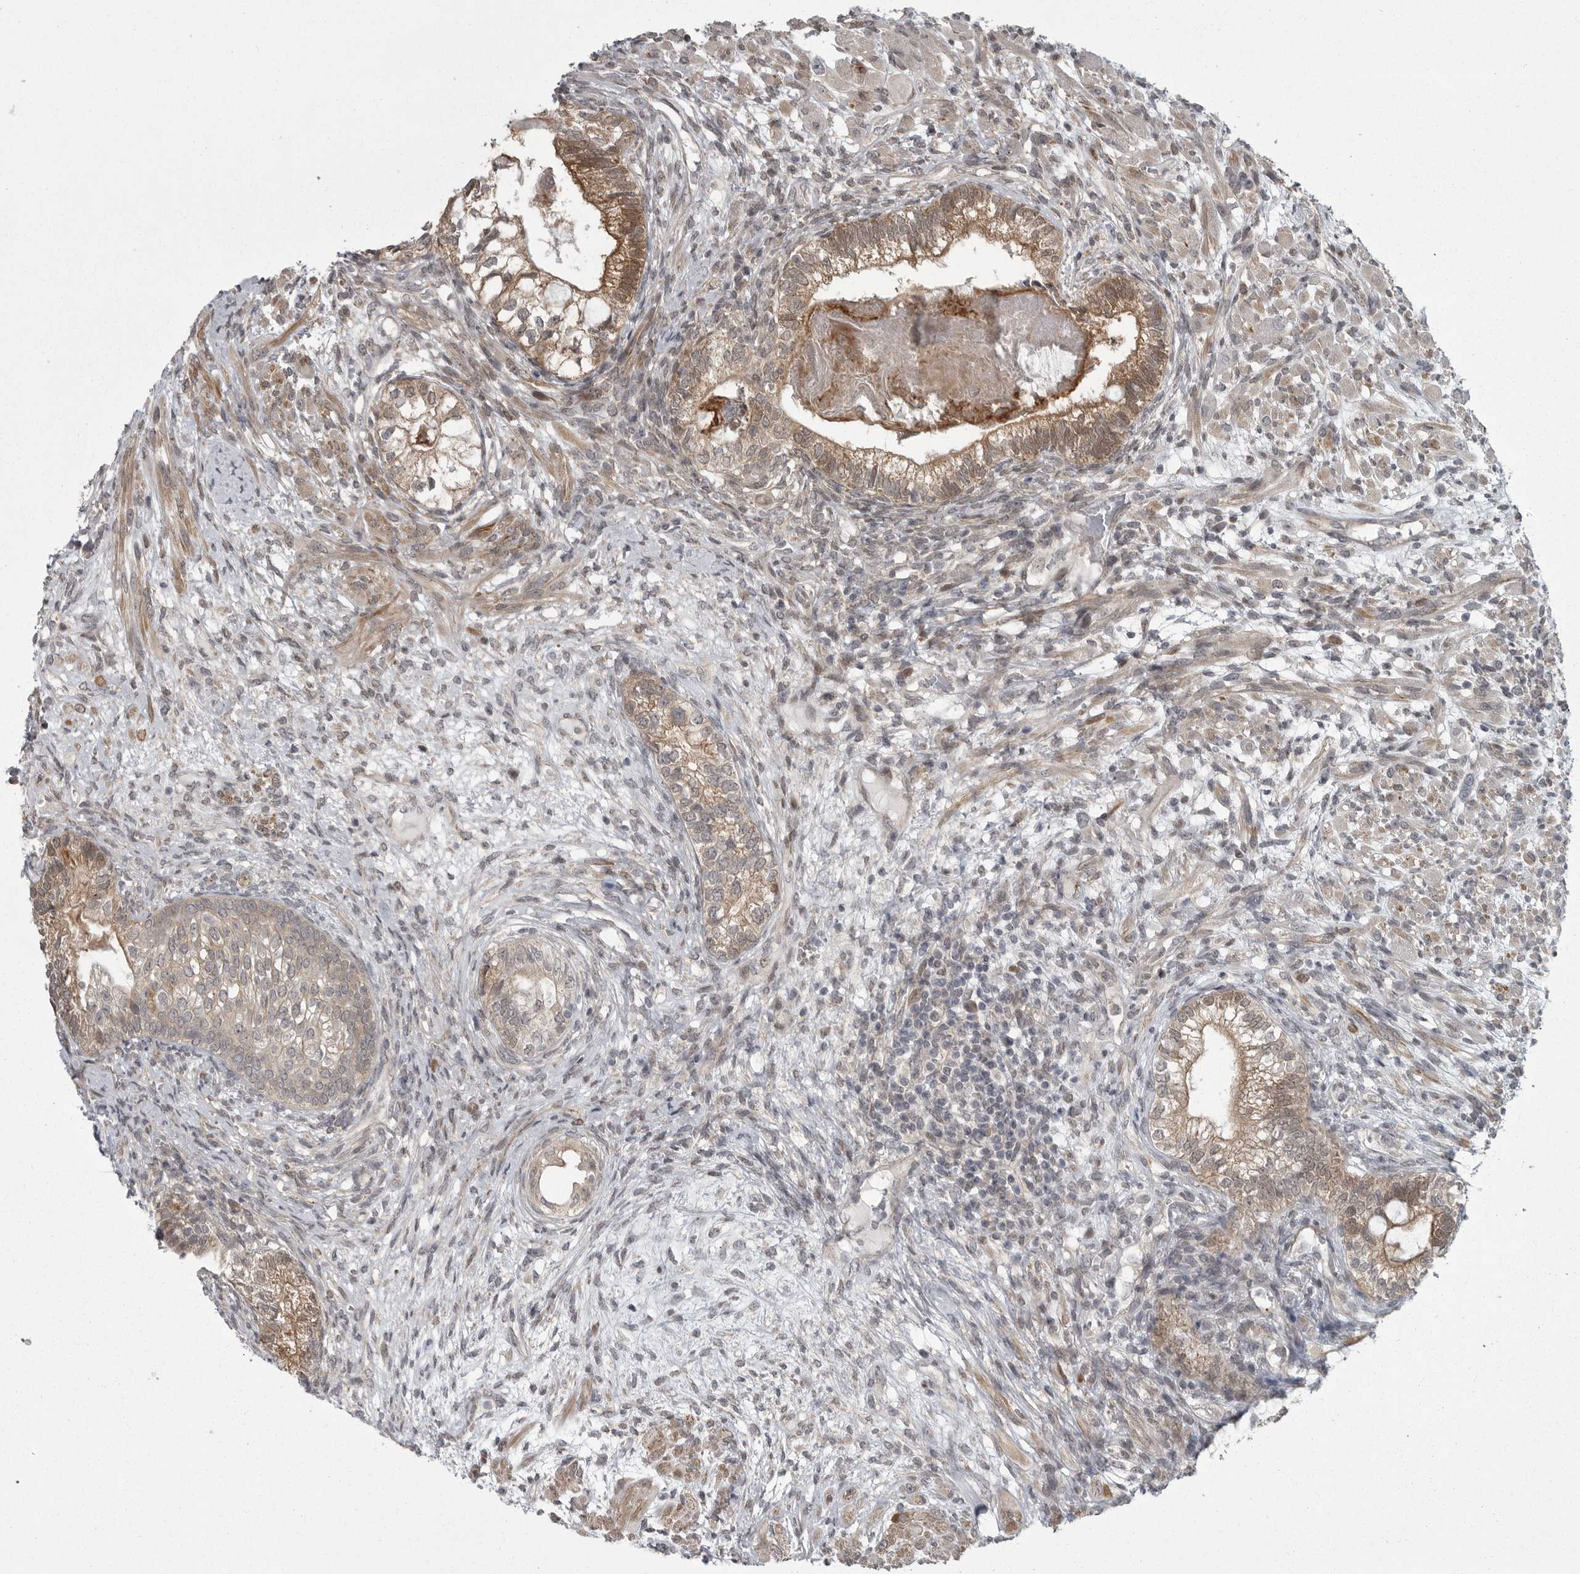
{"staining": {"intensity": "moderate", "quantity": ">75%", "location": "cytoplasmic/membranous"}, "tissue": "testis cancer", "cell_type": "Tumor cells", "image_type": "cancer", "snomed": [{"axis": "morphology", "description": "Seminoma, NOS"}, {"axis": "morphology", "description": "Carcinoma, Embryonal, NOS"}, {"axis": "topography", "description": "Testis"}], "caption": "There is medium levels of moderate cytoplasmic/membranous positivity in tumor cells of testis cancer, as demonstrated by immunohistochemical staining (brown color).", "gene": "PPP1R9A", "patient": {"sex": "male", "age": 28}}